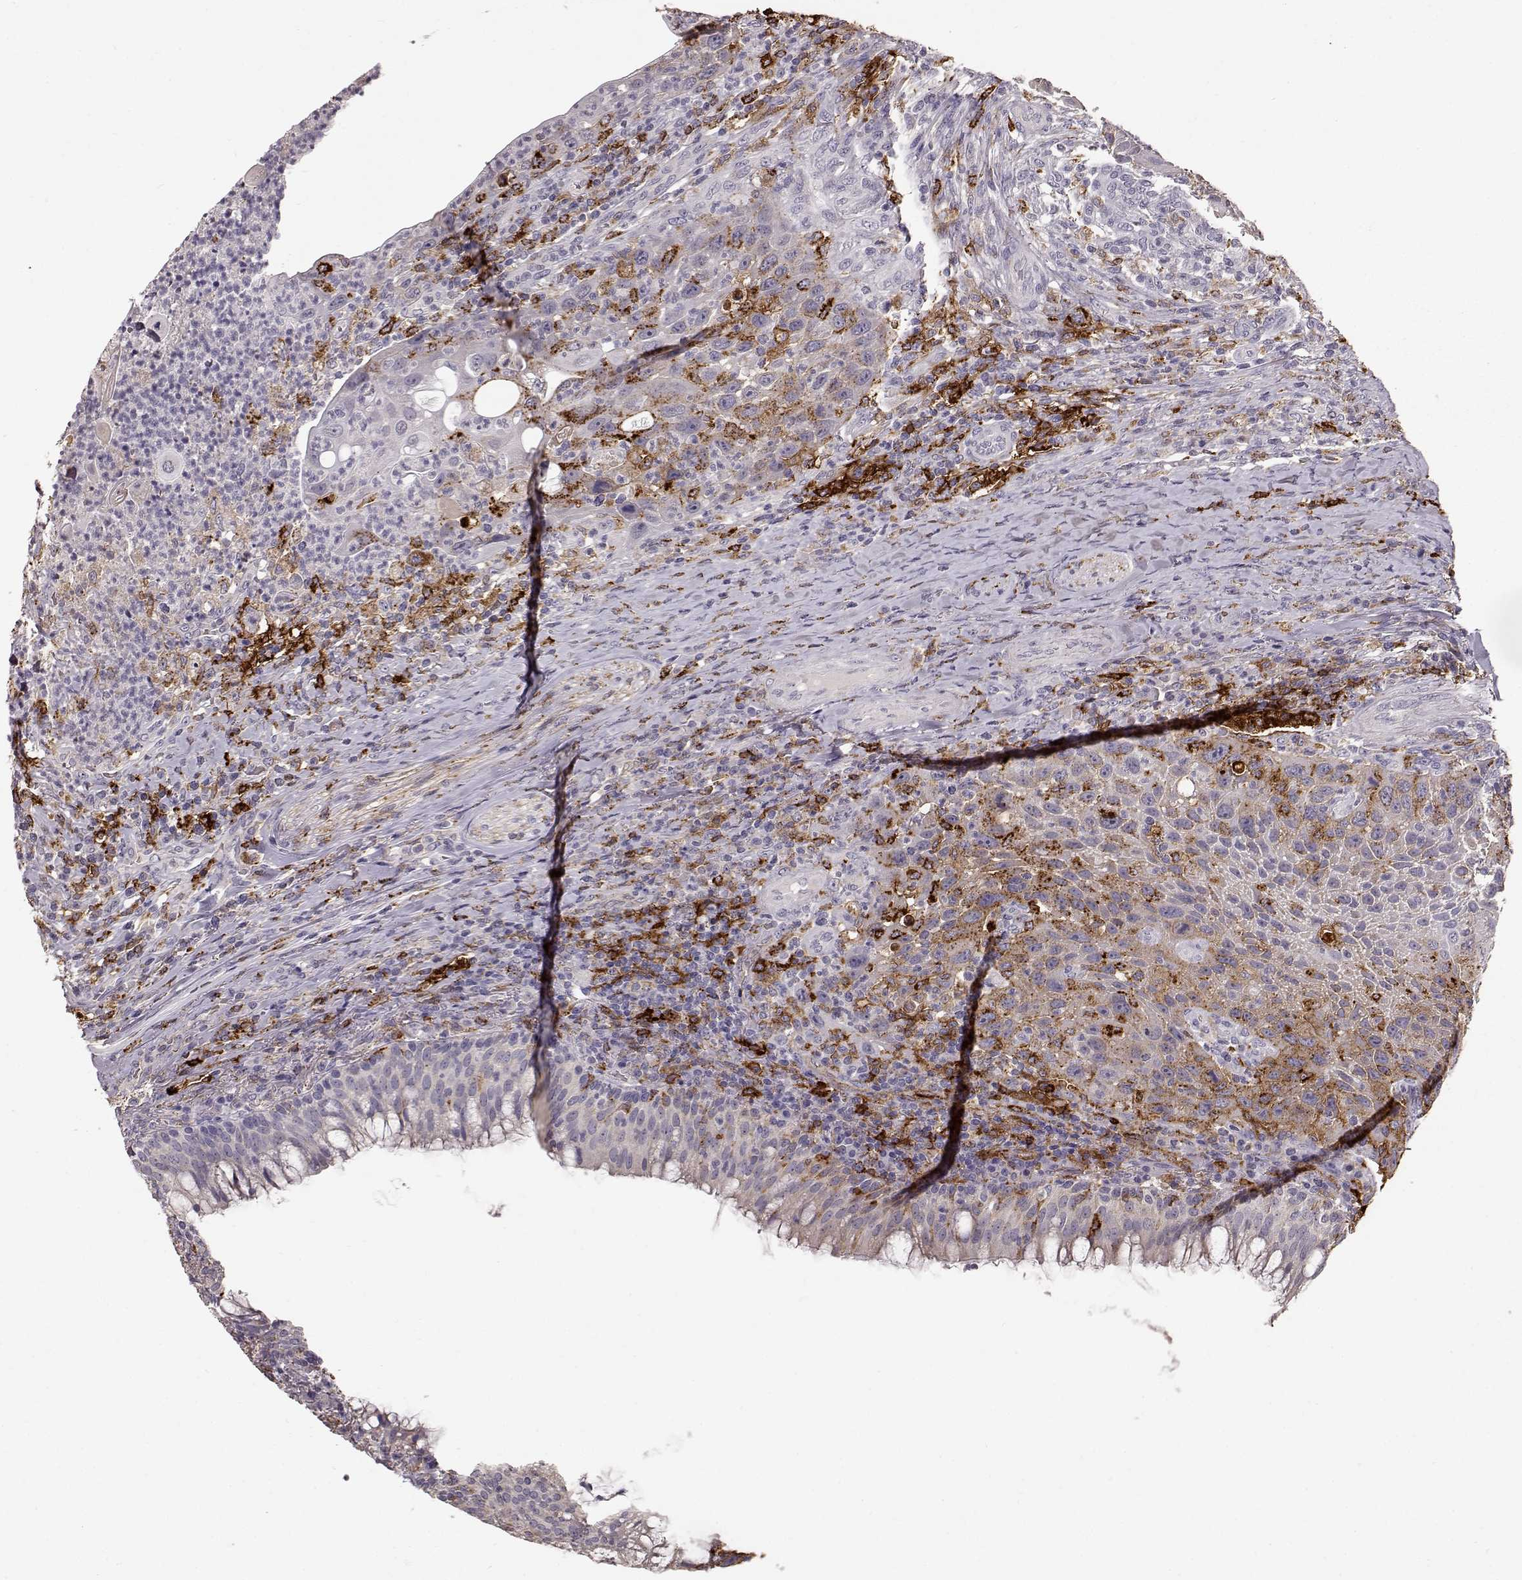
{"staining": {"intensity": "moderate", "quantity": "<25%", "location": "cytoplasmic/membranous"}, "tissue": "head and neck cancer", "cell_type": "Tumor cells", "image_type": "cancer", "snomed": [{"axis": "morphology", "description": "Squamous cell carcinoma, NOS"}, {"axis": "topography", "description": "Head-Neck"}], "caption": "This is a micrograph of immunohistochemistry staining of head and neck cancer, which shows moderate positivity in the cytoplasmic/membranous of tumor cells.", "gene": "CCNF", "patient": {"sex": "male", "age": 69}}